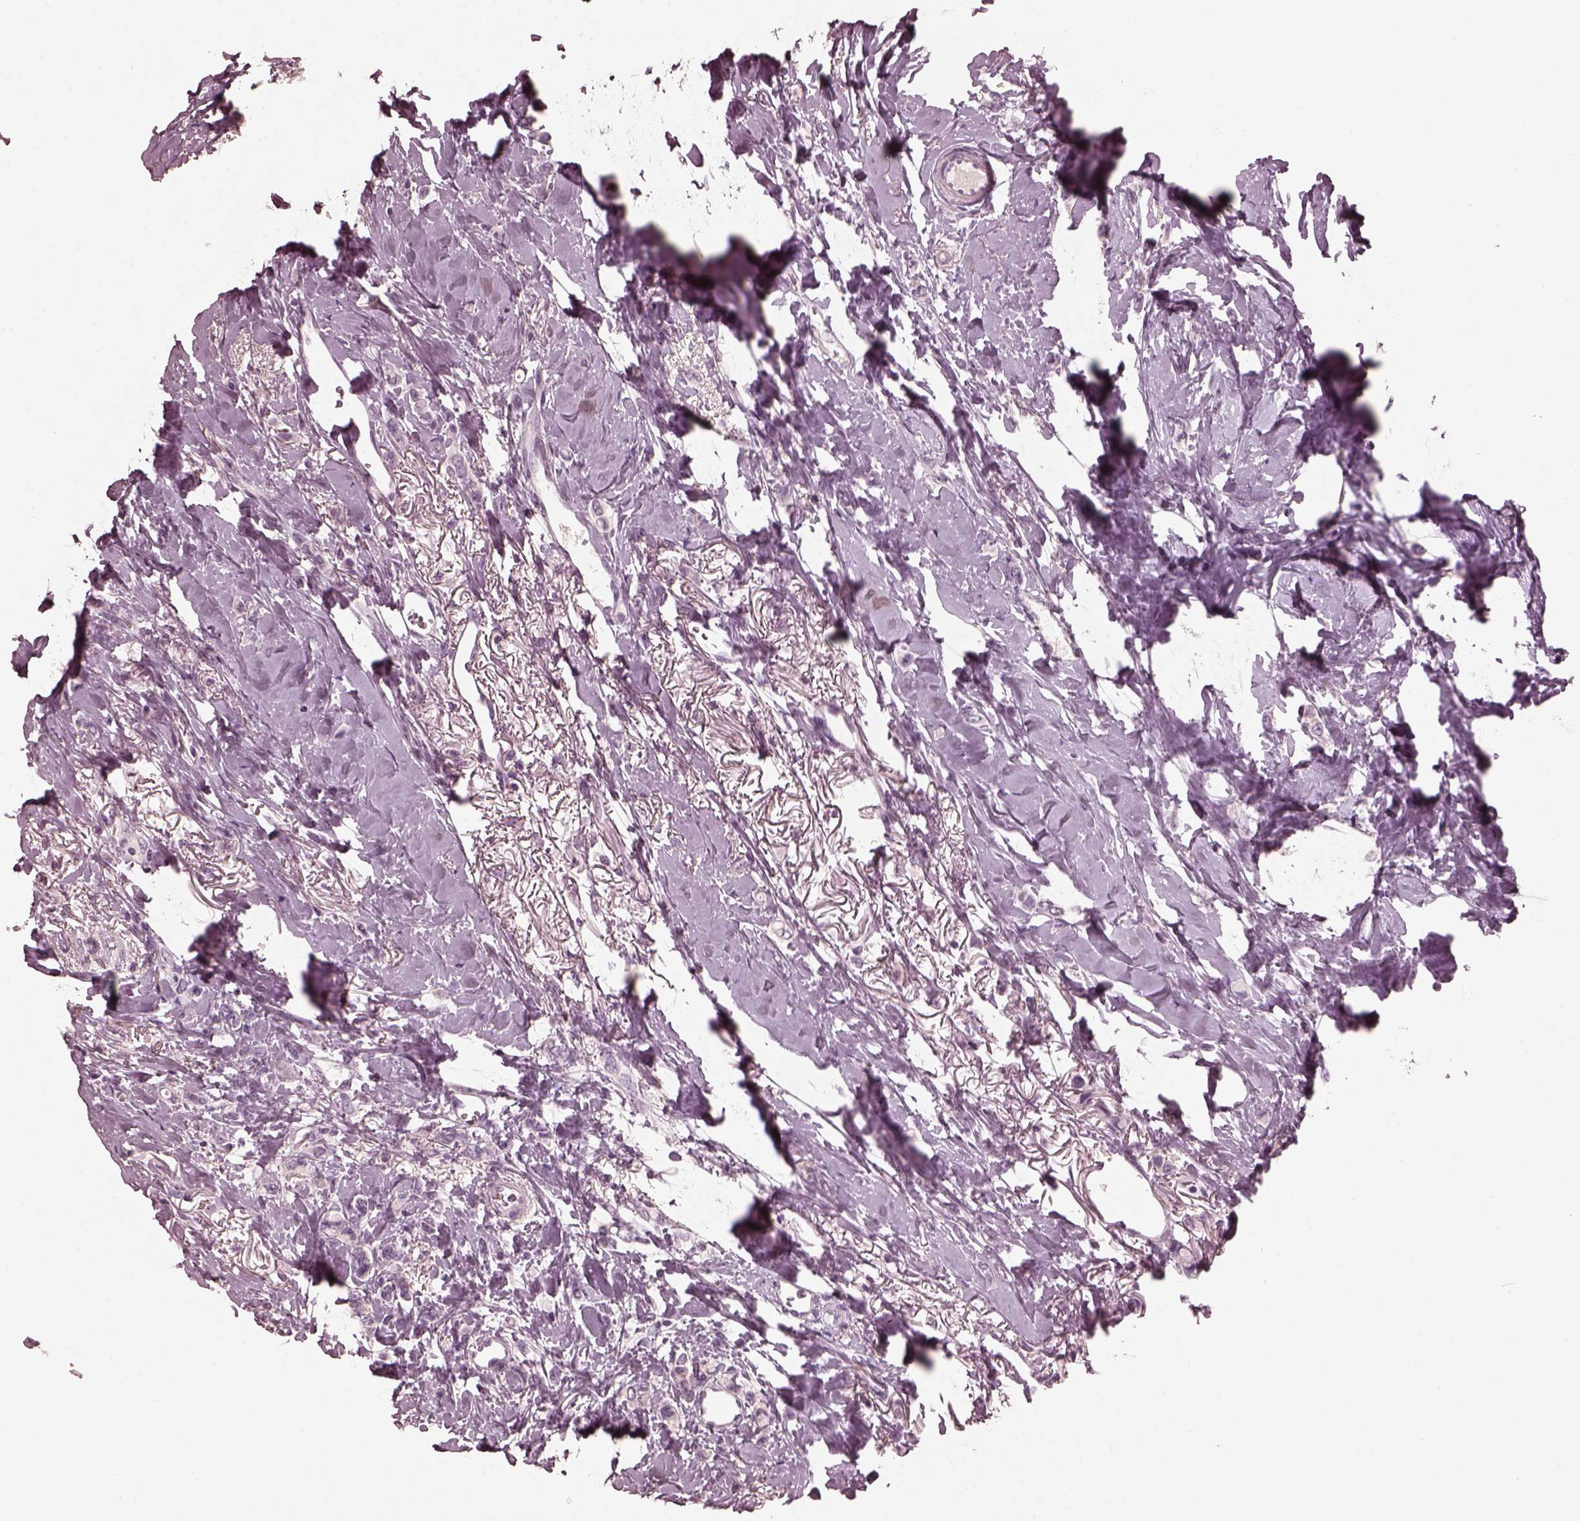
{"staining": {"intensity": "negative", "quantity": "none", "location": "none"}, "tissue": "breast cancer", "cell_type": "Tumor cells", "image_type": "cancer", "snomed": [{"axis": "morphology", "description": "Lobular carcinoma"}, {"axis": "topography", "description": "Breast"}], "caption": "IHC histopathology image of neoplastic tissue: breast cancer (lobular carcinoma) stained with DAB demonstrates no significant protein staining in tumor cells. (Brightfield microscopy of DAB IHC at high magnification).", "gene": "CGA", "patient": {"sex": "female", "age": 66}}